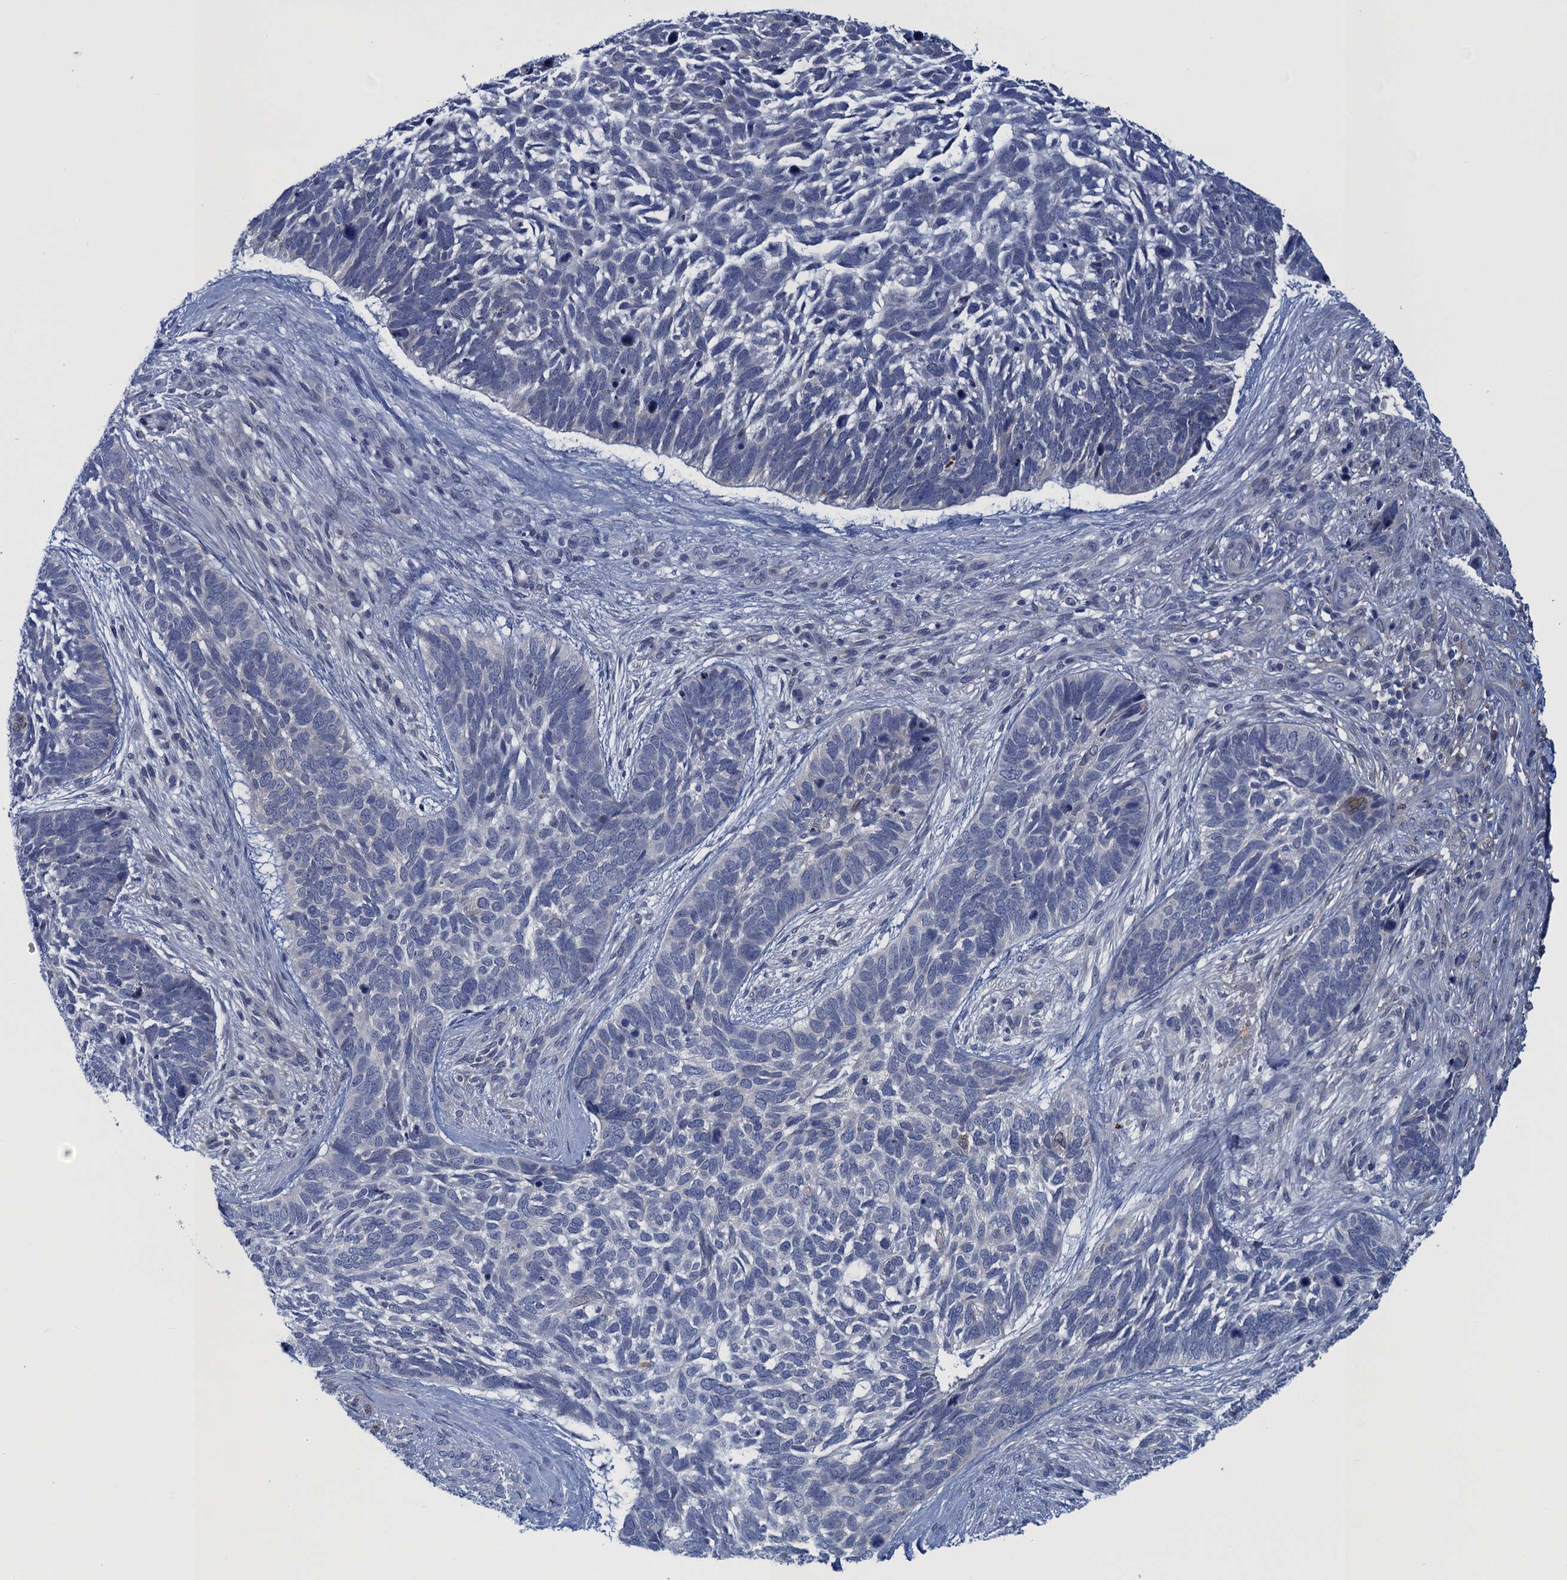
{"staining": {"intensity": "negative", "quantity": "none", "location": "none"}, "tissue": "skin cancer", "cell_type": "Tumor cells", "image_type": "cancer", "snomed": [{"axis": "morphology", "description": "Basal cell carcinoma"}, {"axis": "topography", "description": "Skin"}], "caption": "Skin cancer was stained to show a protein in brown. There is no significant expression in tumor cells.", "gene": "SCEL", "patient": {"sex": "male", "age": 88}}